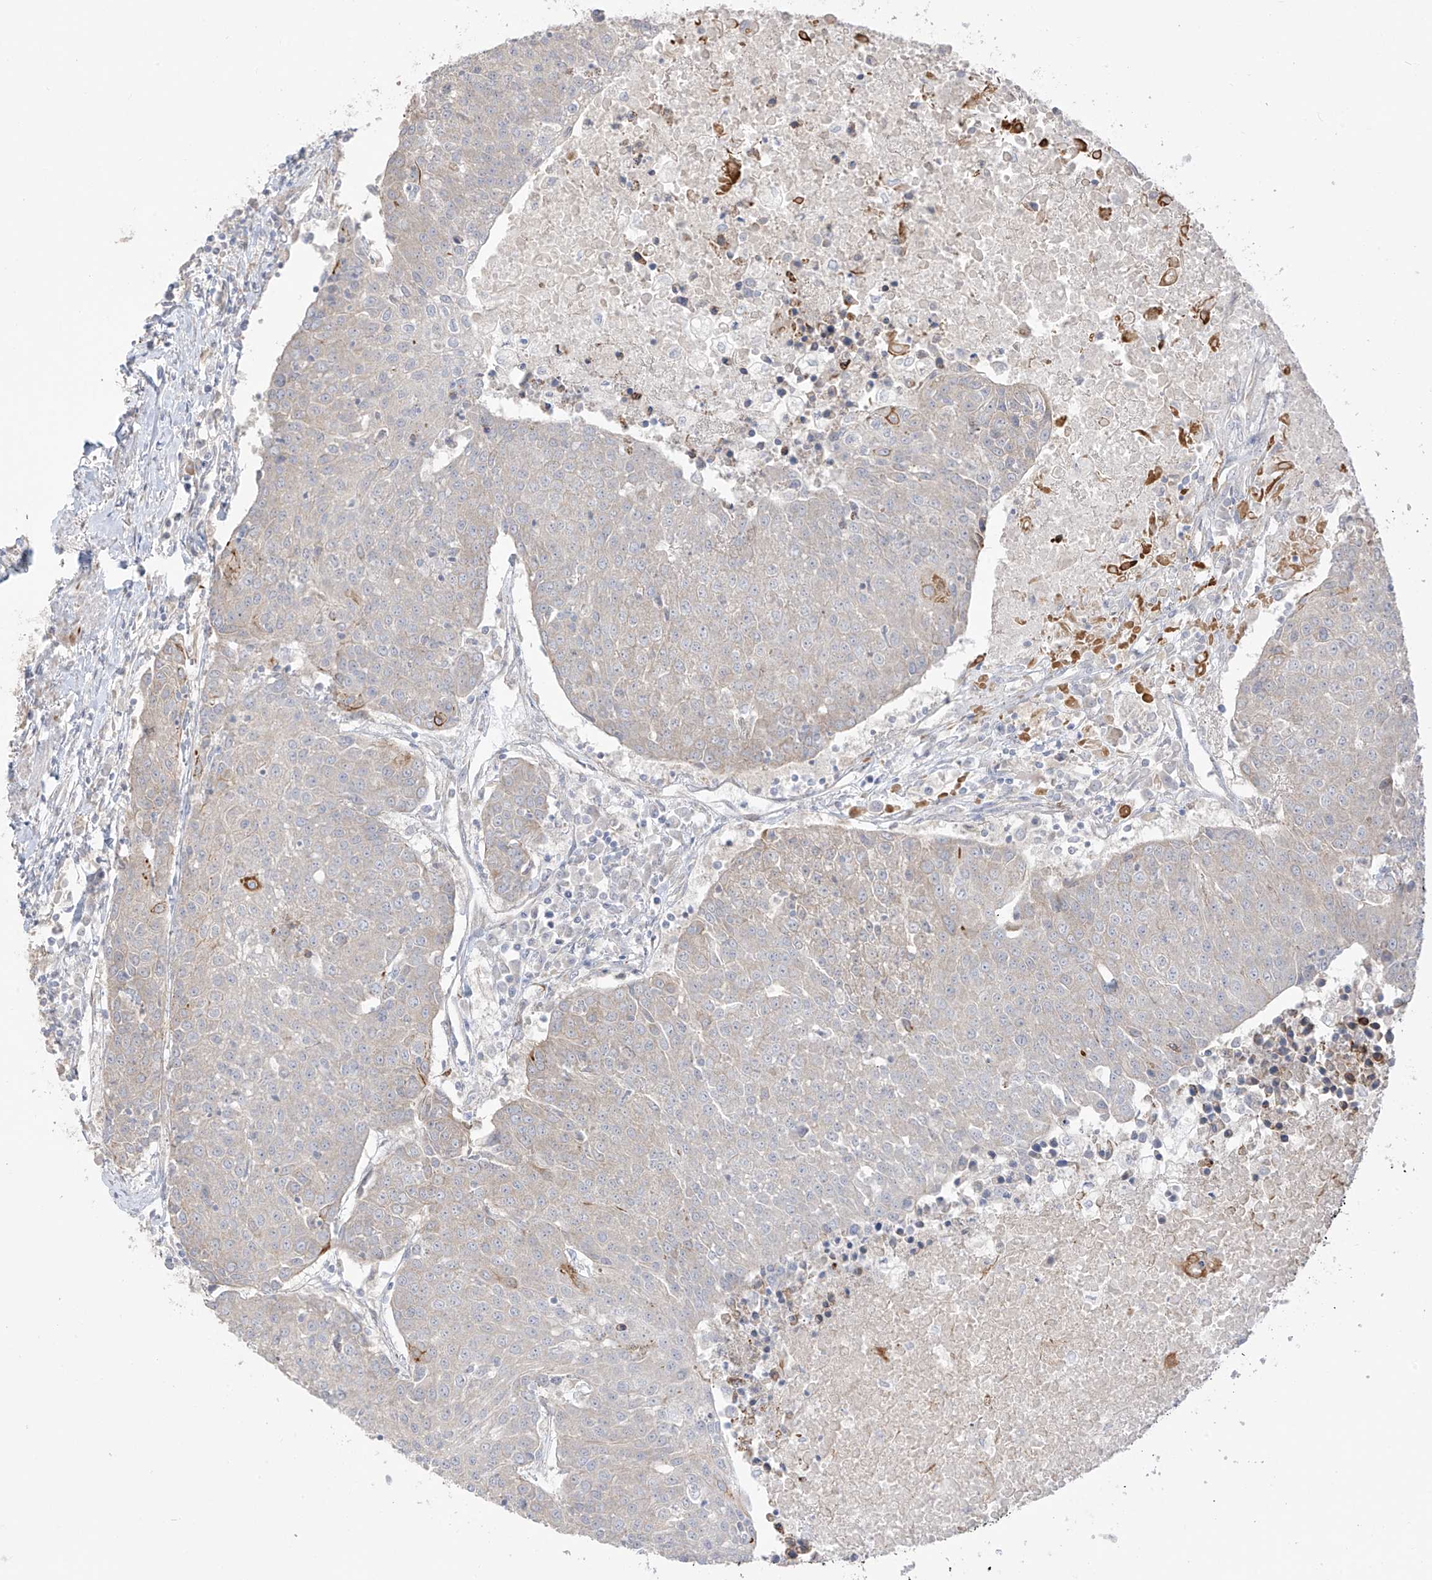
{"staining": {"intensity": "moderate", "quantity": "<25%", "location": "cytoplasmic/membranous"}, "tissue": "urothelial cancer", "cell_type": "Tumor cells", "image_type": "cancer", "snomed": [{"axis": "morphology", "description": "Urothelial carcinoma, High grade"}, {"axis": "topography", "description": "Urinary bladder"}], "caption": "DAB immunohistochemical staining of human urothelial carcinoma (high-grade) exhibits moderate cytoplasmic/membranous protein positivity in approximately <25% of tumor cells.", "gene": "DCDC2", "patient": {"sex": "female", "age": 85}}